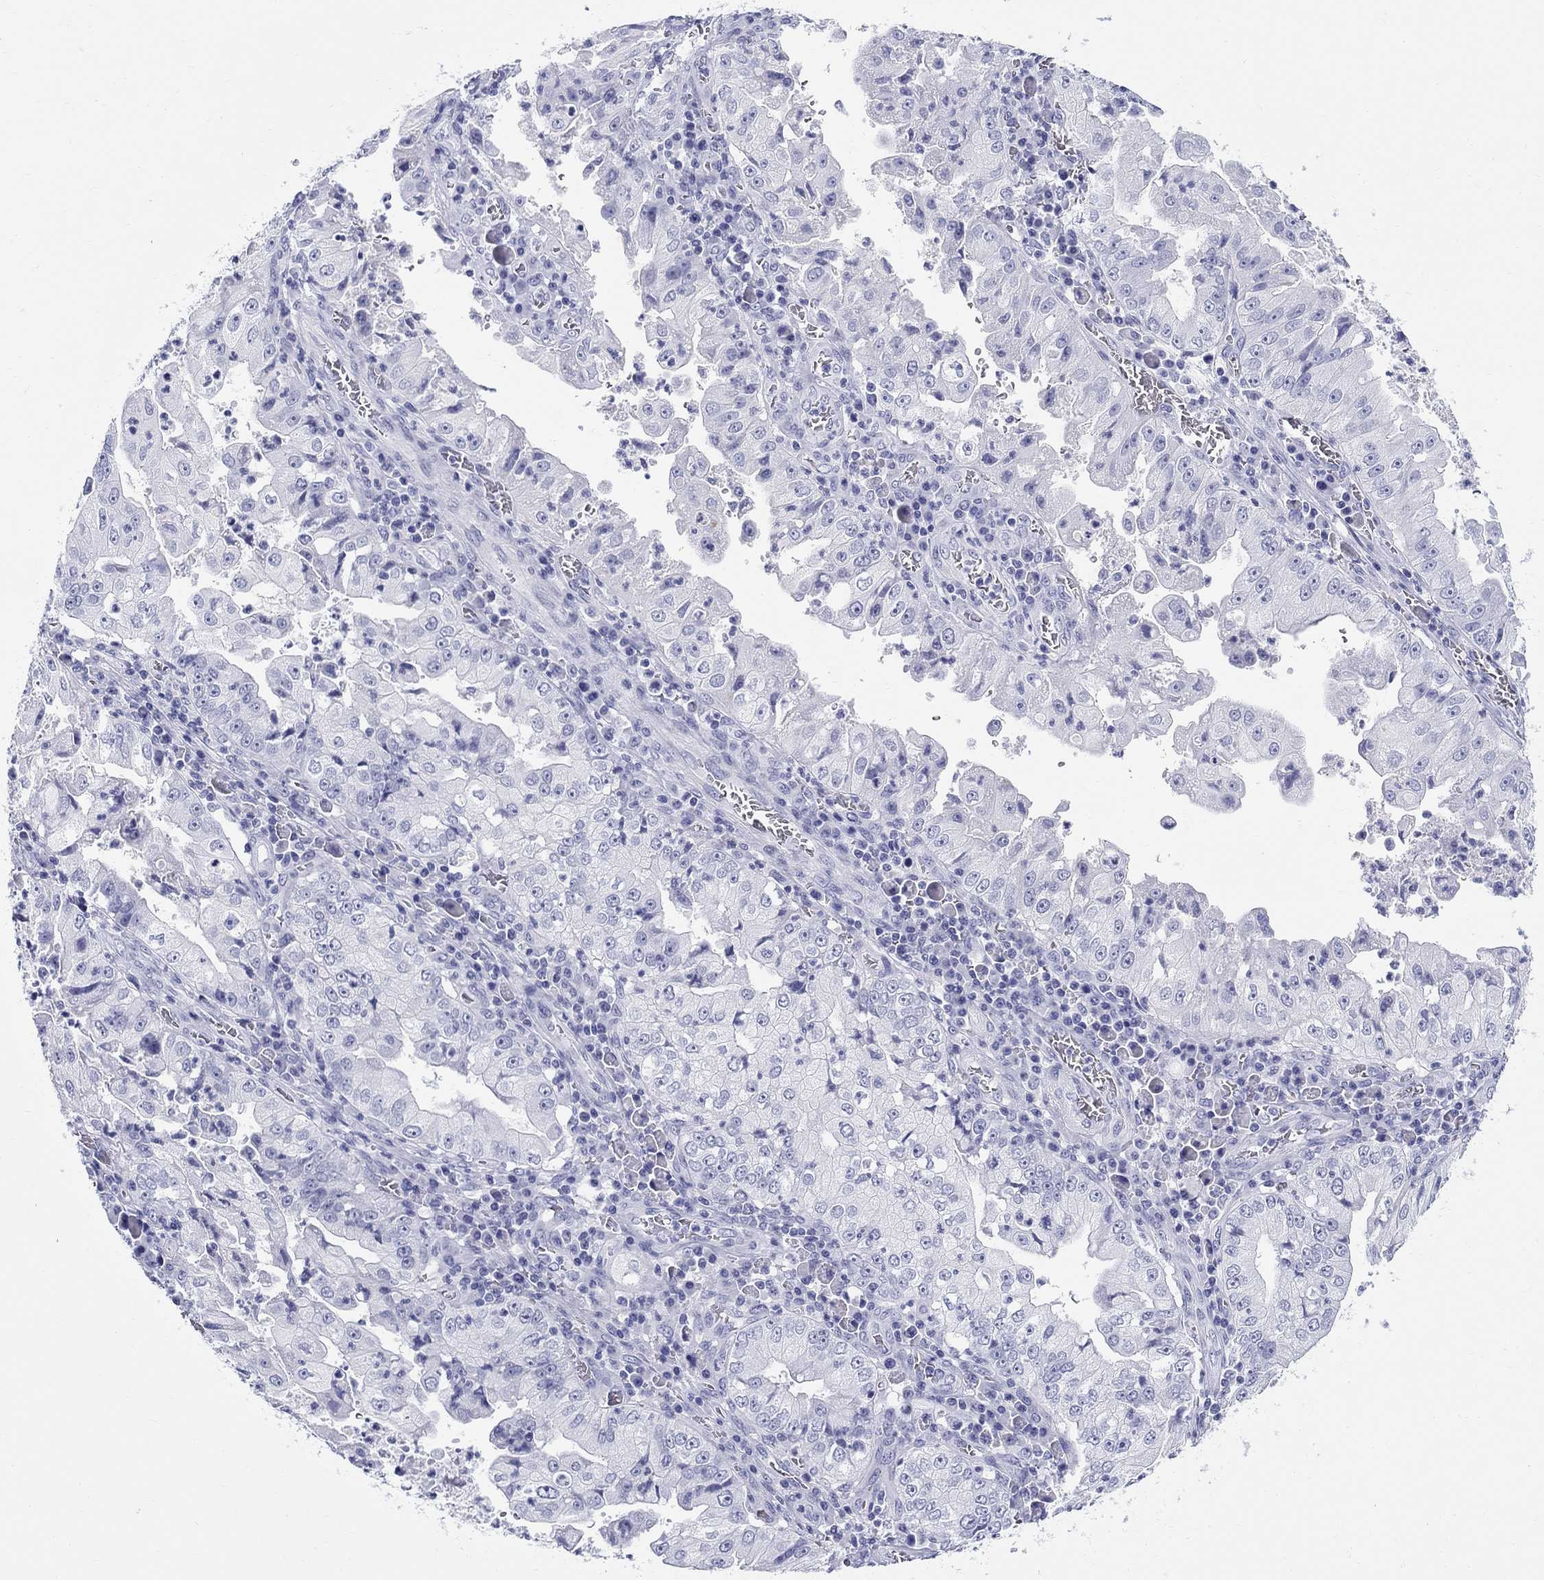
{"staining": {"intensity": "negative", "quantity": "none", "location": "none"}, "tissue": "stomach cancer", "cell_type": "Tumor cells", "image_type": "cancer", "snomed": [{"axis": "morphology", "description": "Adenocarcinoma, NOS"}, {"axis": "topography", "description": "Stomach"}], "caption": "Protein analysis of adenocarcinoma (stomach) demonstrates no significant positivity in tumor cells.", "gene": "LAMP5", "patient": {"sex": "male", "age": 76}}